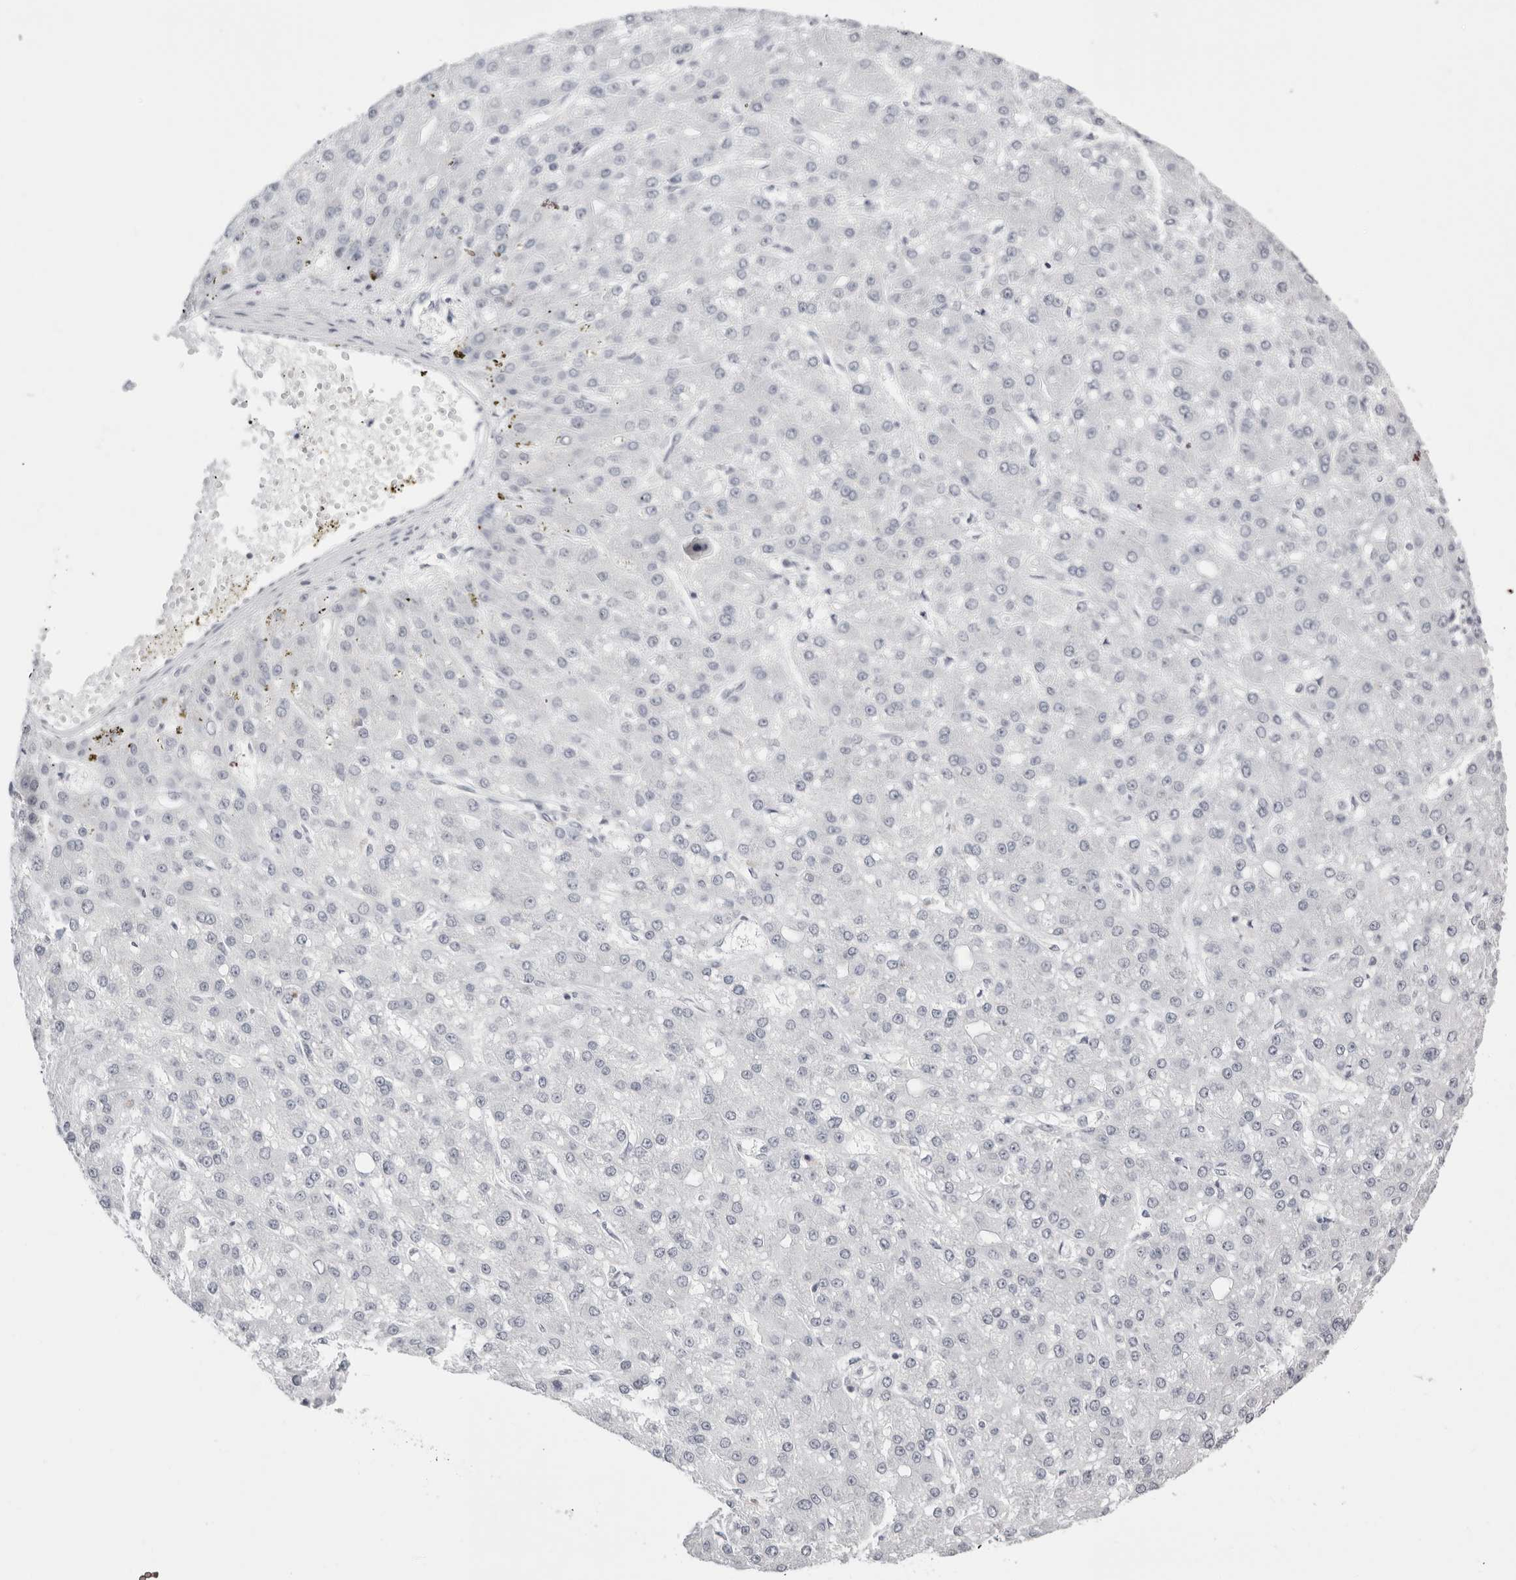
{"staining": {"intensity": "negative", "quantity": "none", "location": "none"}, "tissue": "liver cancer", "cell_type": "Tumor cells", "image_type": "cancer", "snomed": [{"axis": "morphology", "description": "Carcinoma, Hepatocellular, NOS"}, {"axis": "topography", "description": "Liver"}], "caption": "Photomicrograph shows no protein expression in tumor cells of liver hepatocellular carcinoma tissue.", "gene": "PPP2R5C", "patient": {"sex": "male", "age": 67}}